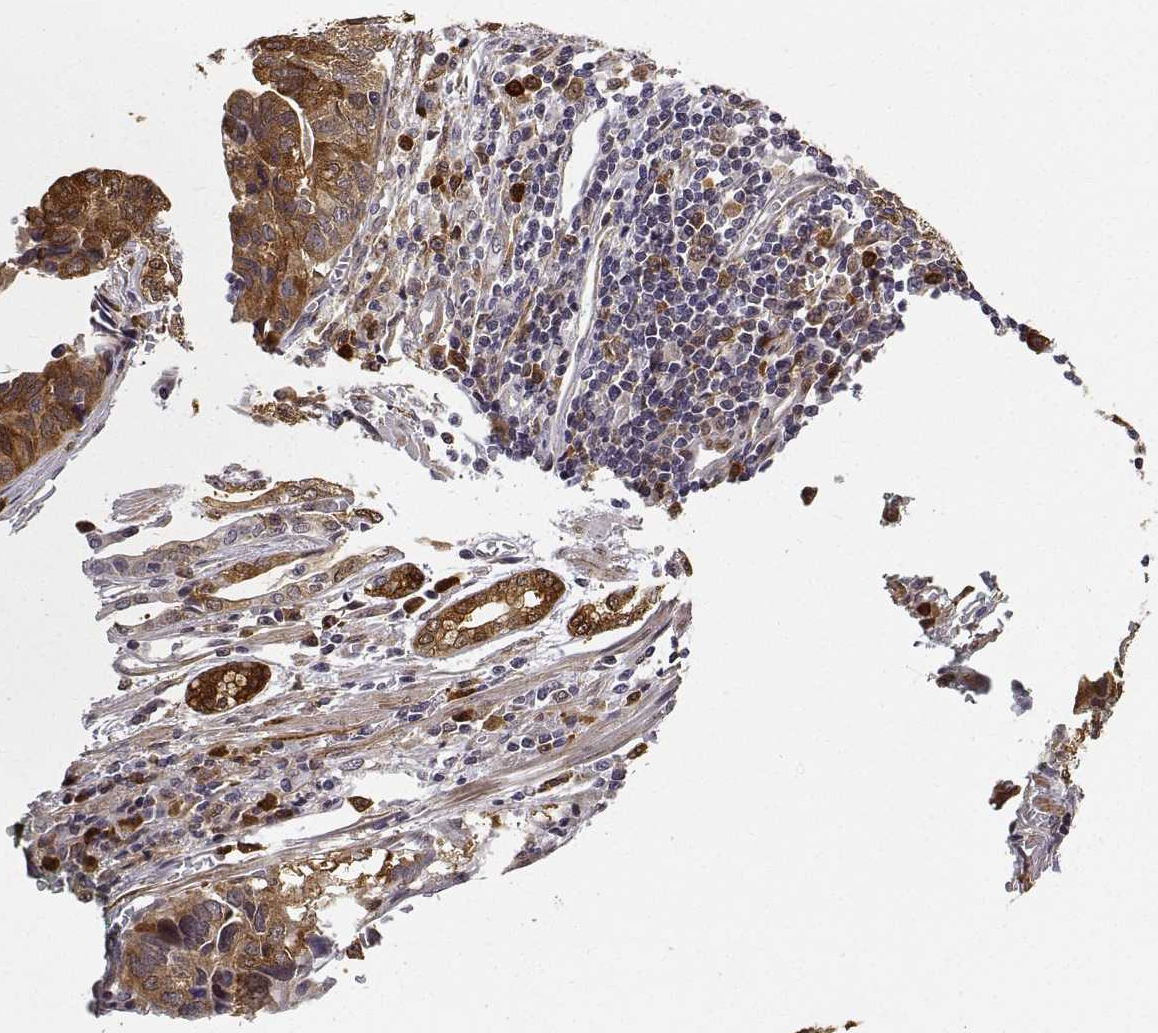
{"staining": {"intensity": "strong", "quantity": ">75%", "location": "cytoplasmic/membranous"}, "tissue": "stomach cancer", "cell_type": "Tumor cells", "image_type": "cancer", "snomed": [{"axis": "morphology", "description": "Adenocarcinoma, NOS"}, {"axis": "topography", "description": "Stomach, upper"}], "caption": "This is a photomicrograph of immunohistochemistry (IHC) staining of adenocarcinoma (stomach), which shows strong staining in the cytoplasmic/membranous of tumor cells.", "gene": "PHGDH", "patient": {"sex": "female", "age": 67}}